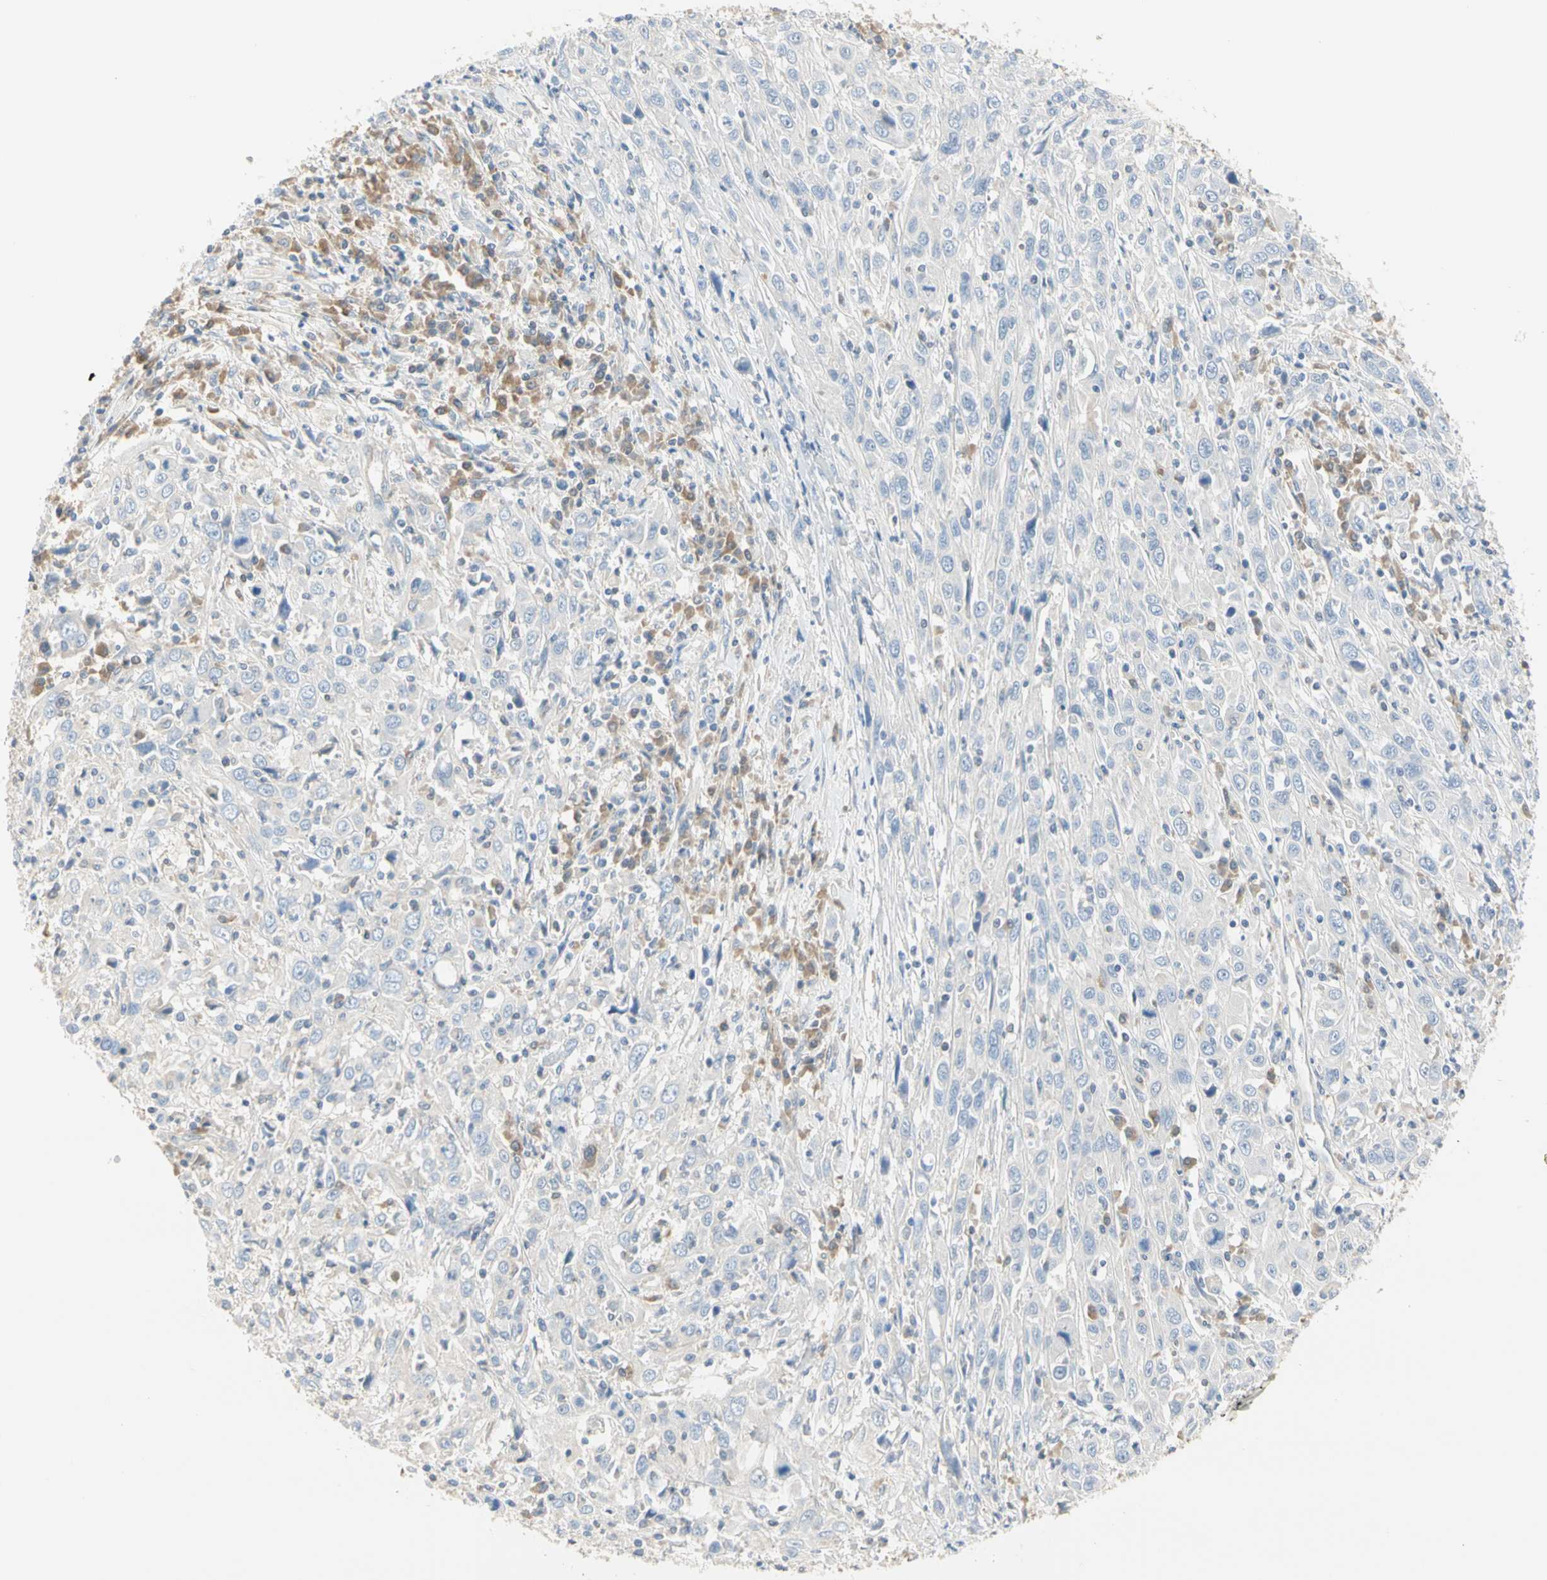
{"staining": {"intensity": "negative", "quantity": "none", "location": "none"}, "tissue": "cervical cancer", "cell_type": "Tumor cells", "image_type": "cancer", "snomed": [{"axis": "morphology", "description": "Squamous cell carcinoma, NOS"}, {"axis": "topography", "description": "Cervix"}], "caption": "The micrograph displays no significant expression in tumor cells of squamous cell carcinoma (cervical).", "gene": "MPI", "patient": {"sex": "female", "age": 46}}